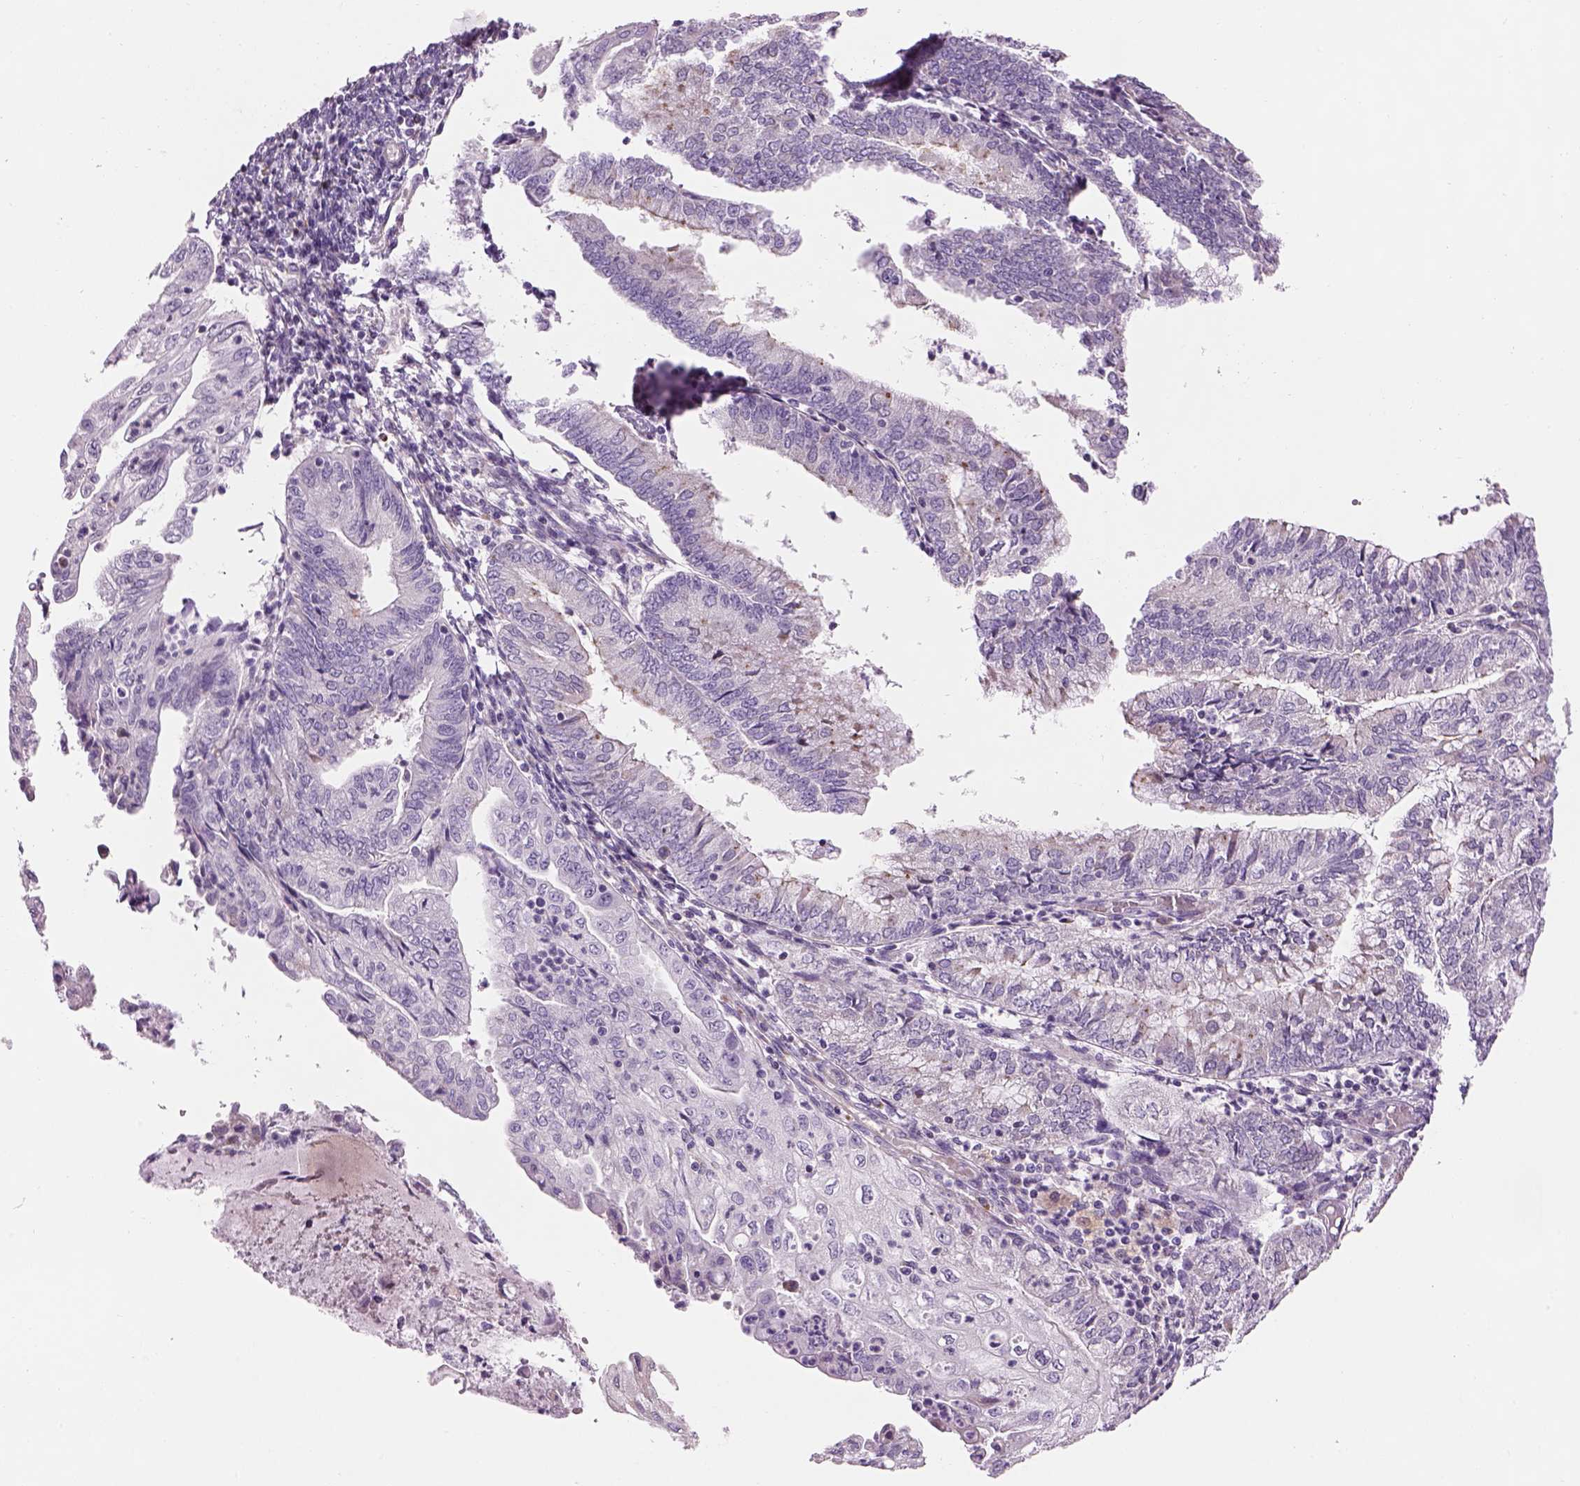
{"staining": {"intensity": "negative", "quantity": "none", "location": "none"}, "tissue": "endometrial cancer", "cell_type": "Tumor cells", "image_type": "cancer", "snomed": [{"axis": "morphology", "description": "Adenocarcinoma, NOS"}, {"axis": "topography", "description": "Endometrium"}], "caption": "This is an IHC image of human endometrial cancer (adenocarcinoma). There is no positivity in tumor cells.", "gene": "IFT52", "patient": {"sex": "female", "age": 55}}